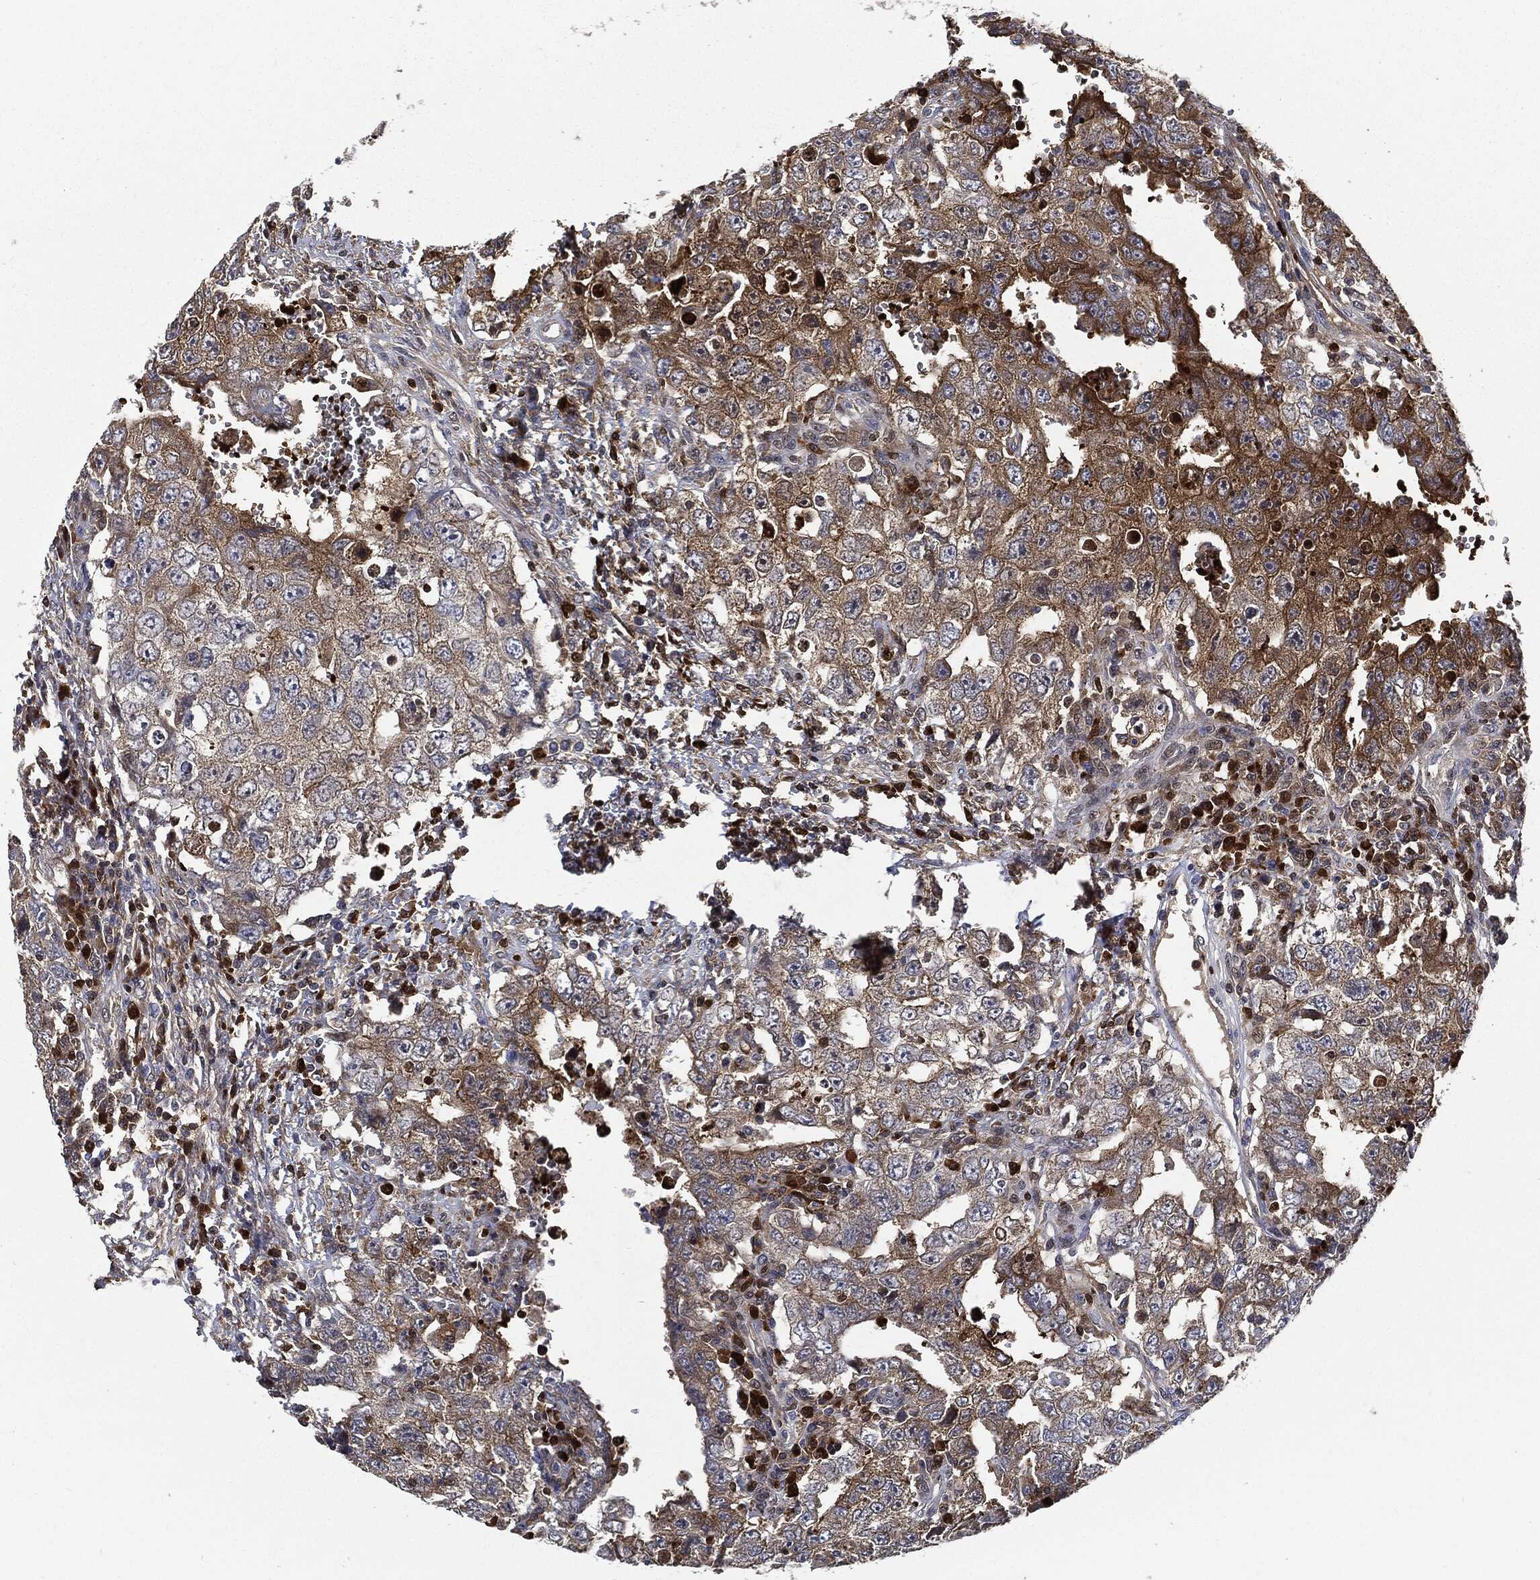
{"staining": {"intensity": "moderate", "quantity": "<25%", "location": "cytoplasmic/membranous"}, "tissue": "testis cancer", "cell_type": "Tumor cells", "image_type": "cancer", "snomed": [{"axis": "morphology", "description": "Carcinoma, Embryonal, NOS"}, {"axis": "topography", "description": "Testis"}], "caption": "Embryonal carcinoma (testis) was stained to show a protein in brown. There is low levels of moderate cytoplasmic/membranous staining in about <25% of tumor cells.", "gene": "PRDX2", "patient": {"sex": "male", "age": 26}}